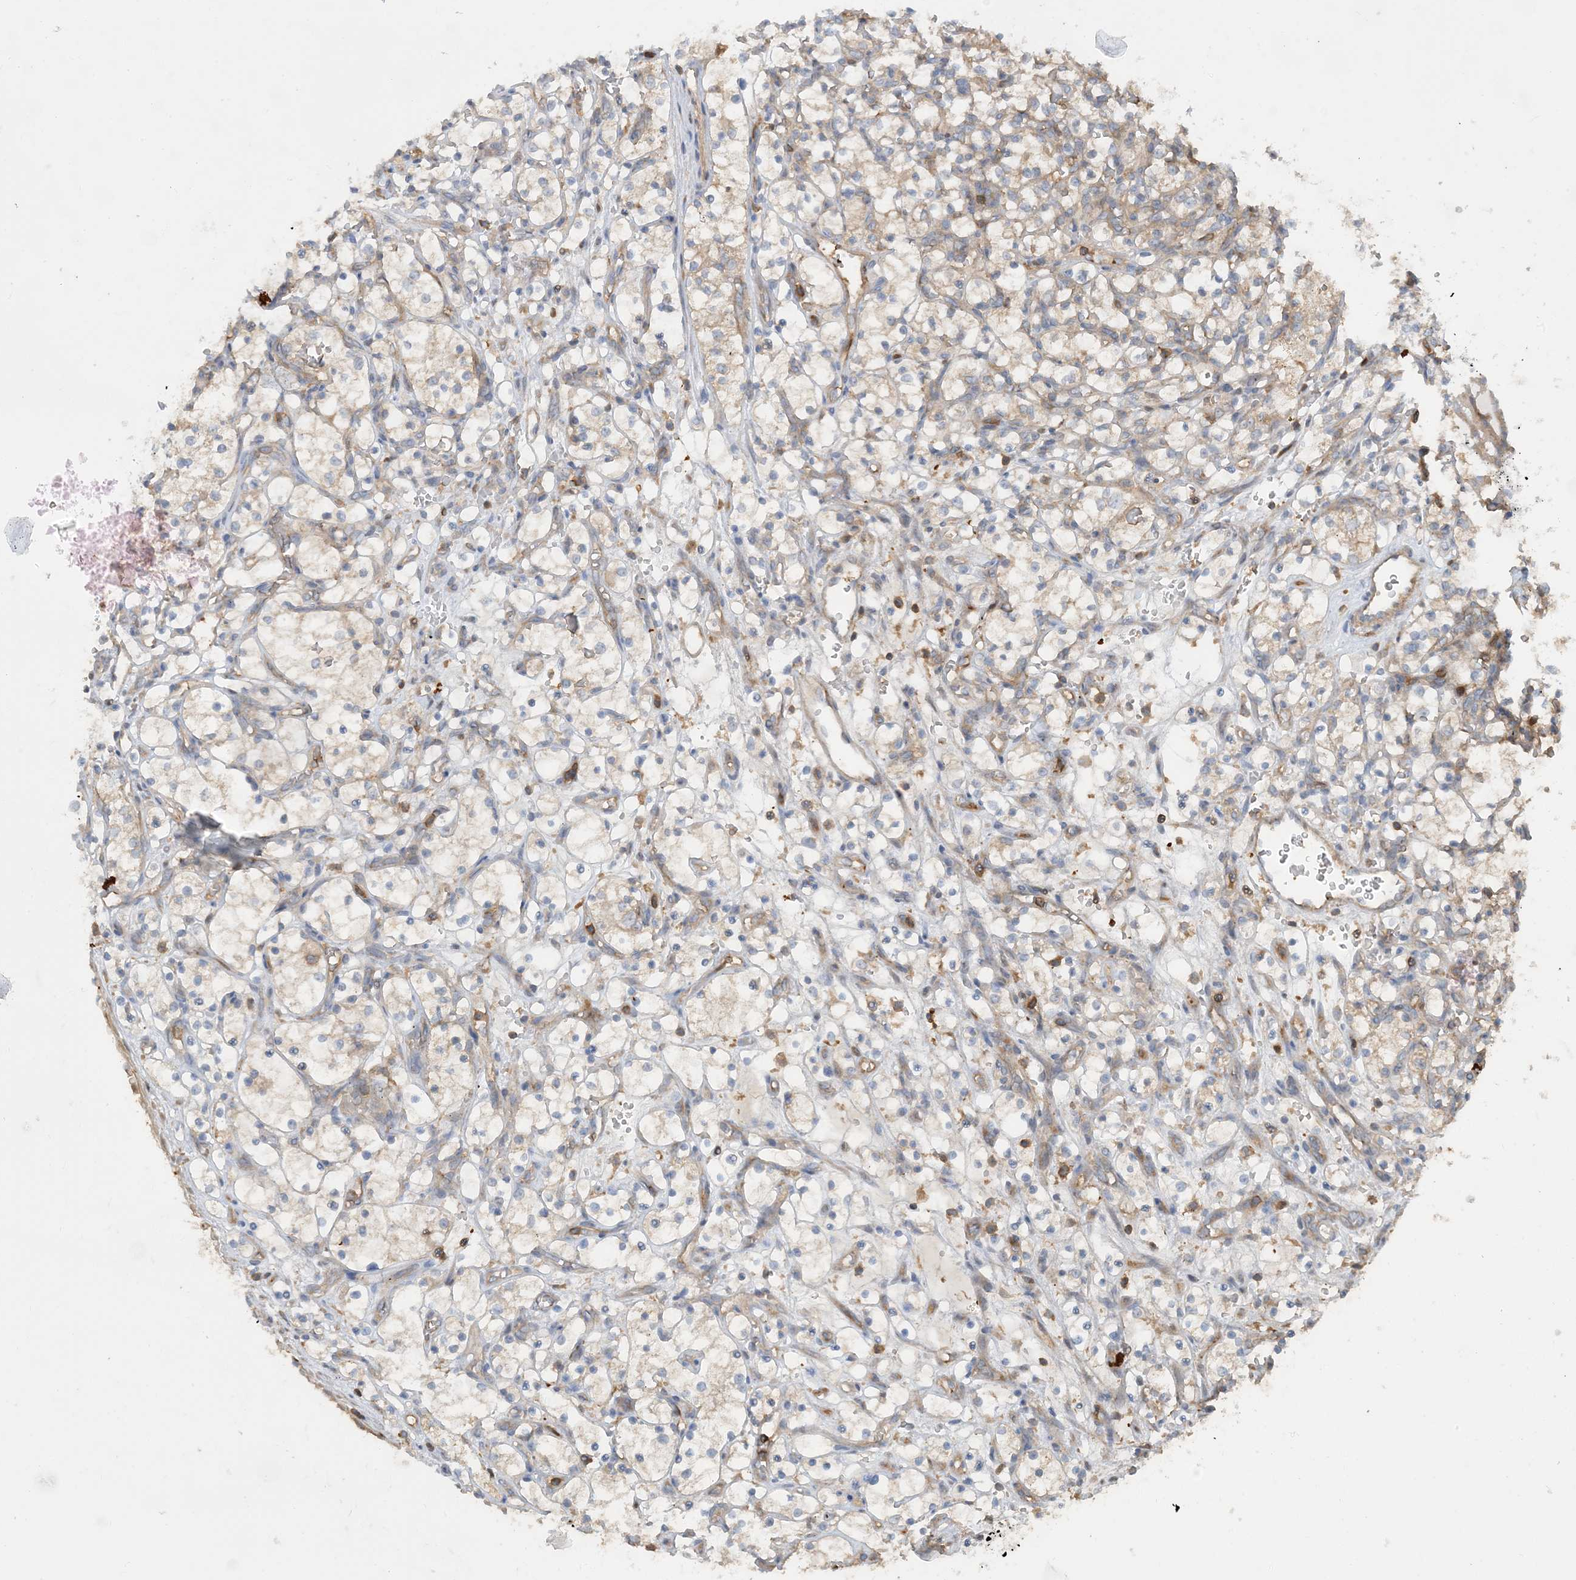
{"staining": {"intensity": "weak", "quantity": "25%-75%", "location": "cytoplasmic/membranous"}, "tissue": "renal cancer", "cell_type": "Tumor cells", "image_type": "cancer", "snomed": [{"axis": "morphology", "description": "Adenocarcinoma, NOS"}, {"axis": "topography", "description": "Kidney"}], "caption": "Tumor cells demonstrate low levels of weak cytoplasmic/membranous expression in about 25%-75% of cells in renal cancer (adenocarcinoma).", "gene": "SFMBT2", "patient": {"sex": "female", "age": 69}}